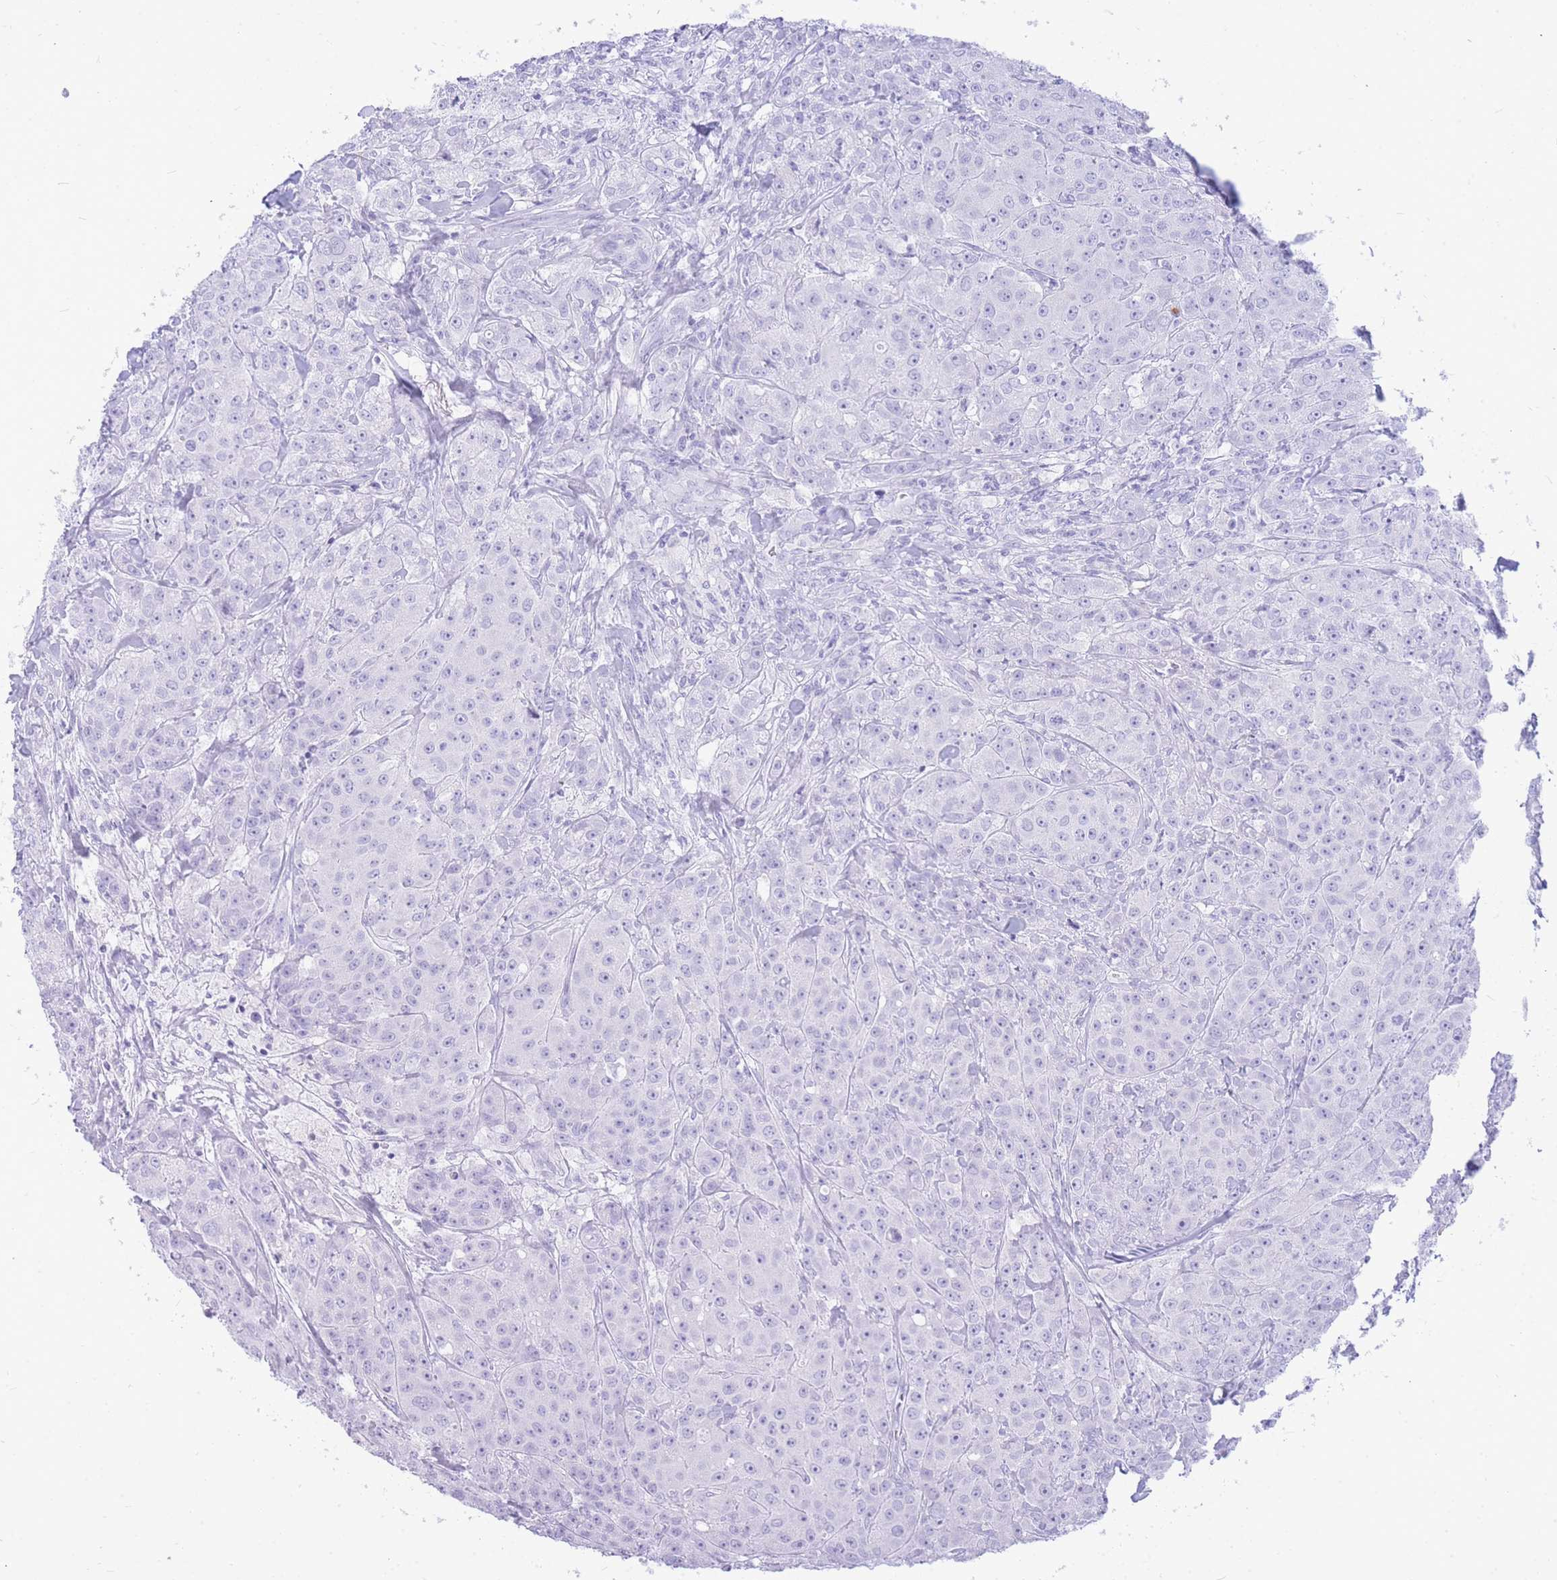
{"staining": {"intensity": "negative", "quantity": "none", "location": "none"}, "tissue": "breast cancer", "cell_type": "Tumor cells", "image_type": "cancer", "snomed": [{"axis": "morphology", "description": "Duct carcinoma"}, {"axis": "topography", "description": "Breast"}], "caption": "A micrograph of infiltrating ductal carcinoma (breast) stained for a protein displays no brown staining in tumor cells.", "gene": "HERC1", "patient": {"sex": "female", "age": 43}}